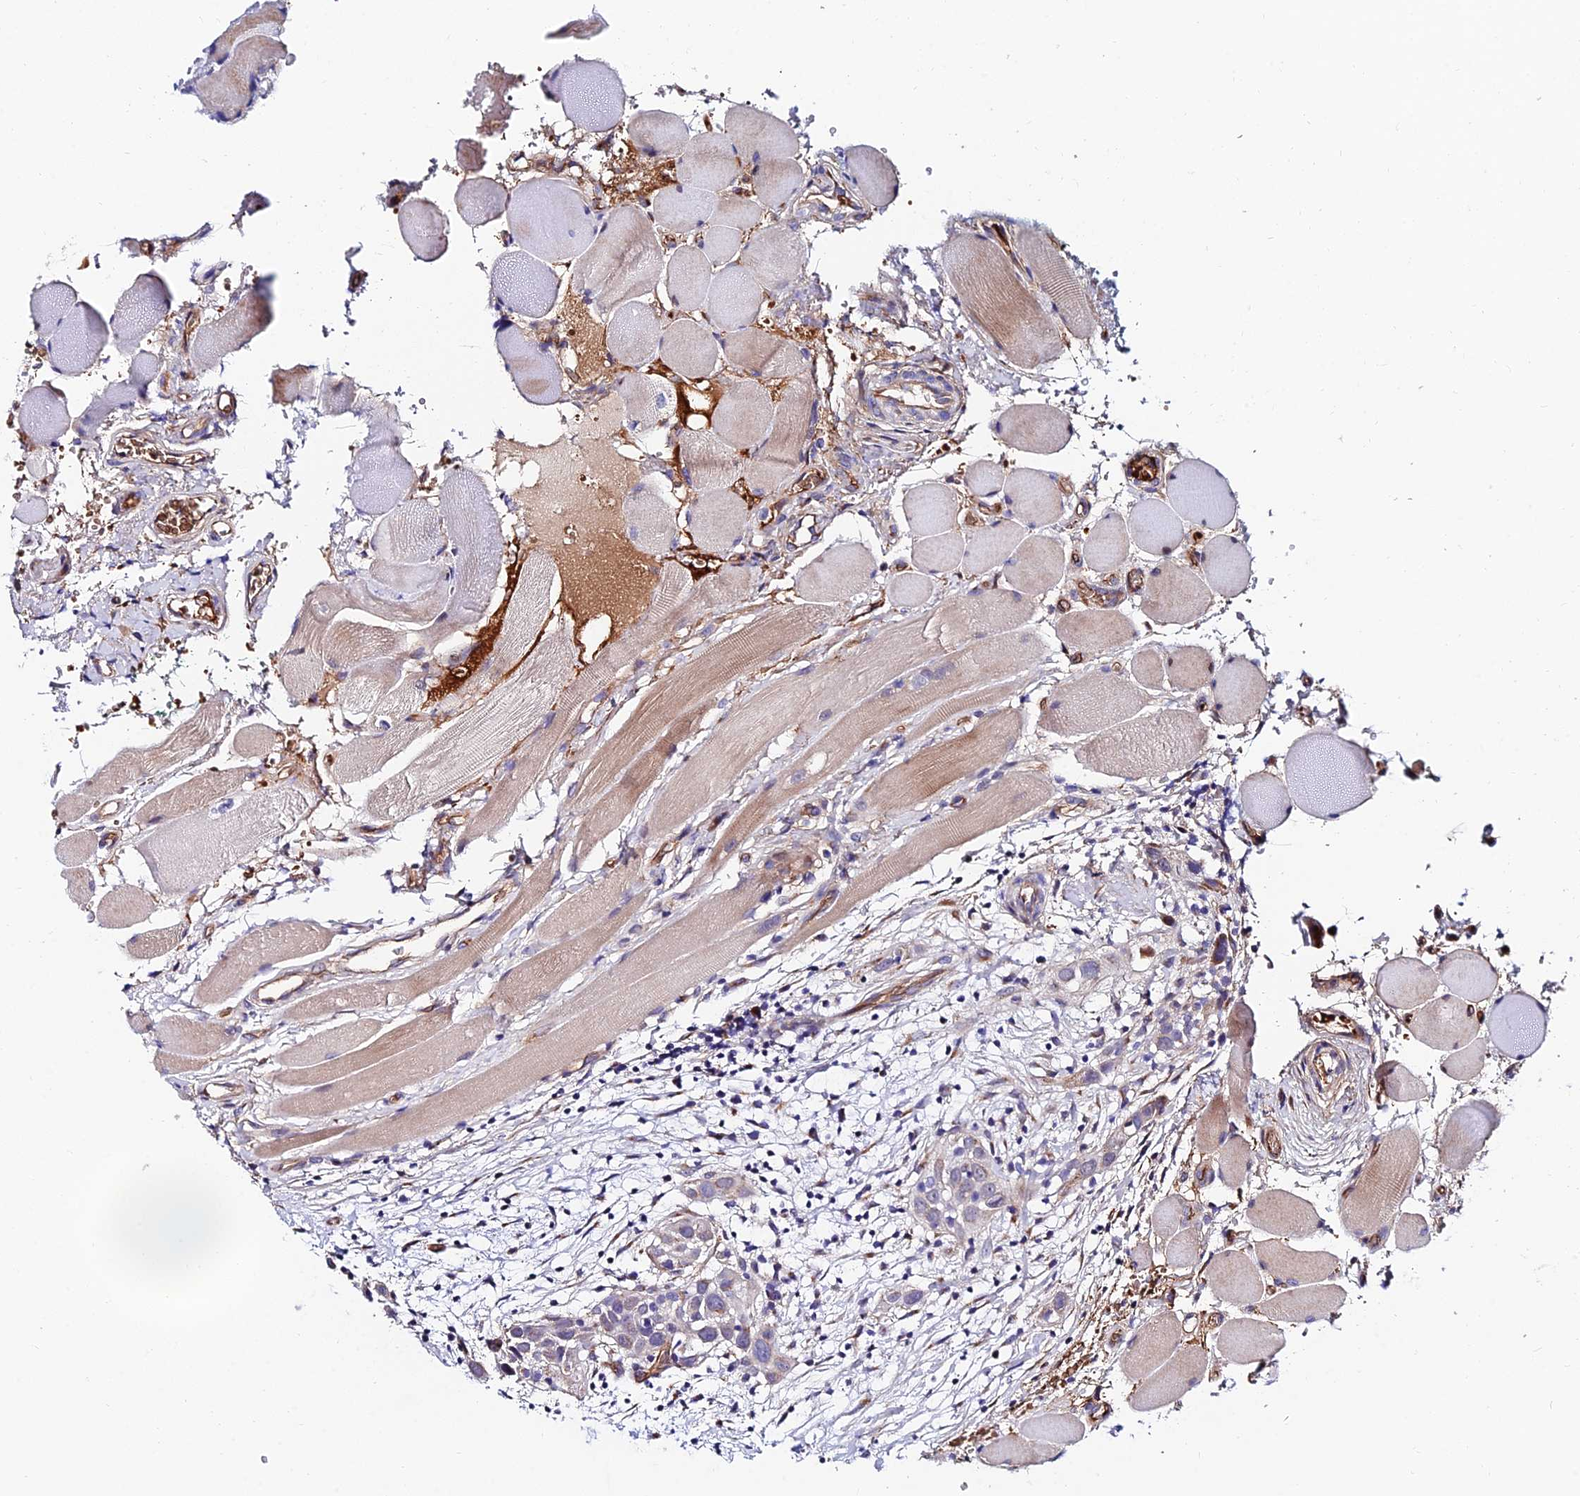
{"staining": {"intensity": "negative", "quantity": "none", "location": "none"}, "tissue": "head and neck cancer", "cell_type": "Tumor cells", "image_type": "cancer", "snomed": [{"axis": "morphology", "description": "Squamous cell carcinoma, NOS"}, {"axis": "topography", "description": "Oral tissue"}, {"axis": "topography", "description": "Head-Neck"}], "caption": "A micrograph of squamous cell carcinoma (head and neck) stained for a protein shows no brown staining in tumor cells.", "gene": "ADGRF3", "patient": {"sex": "female", "age": 50}}